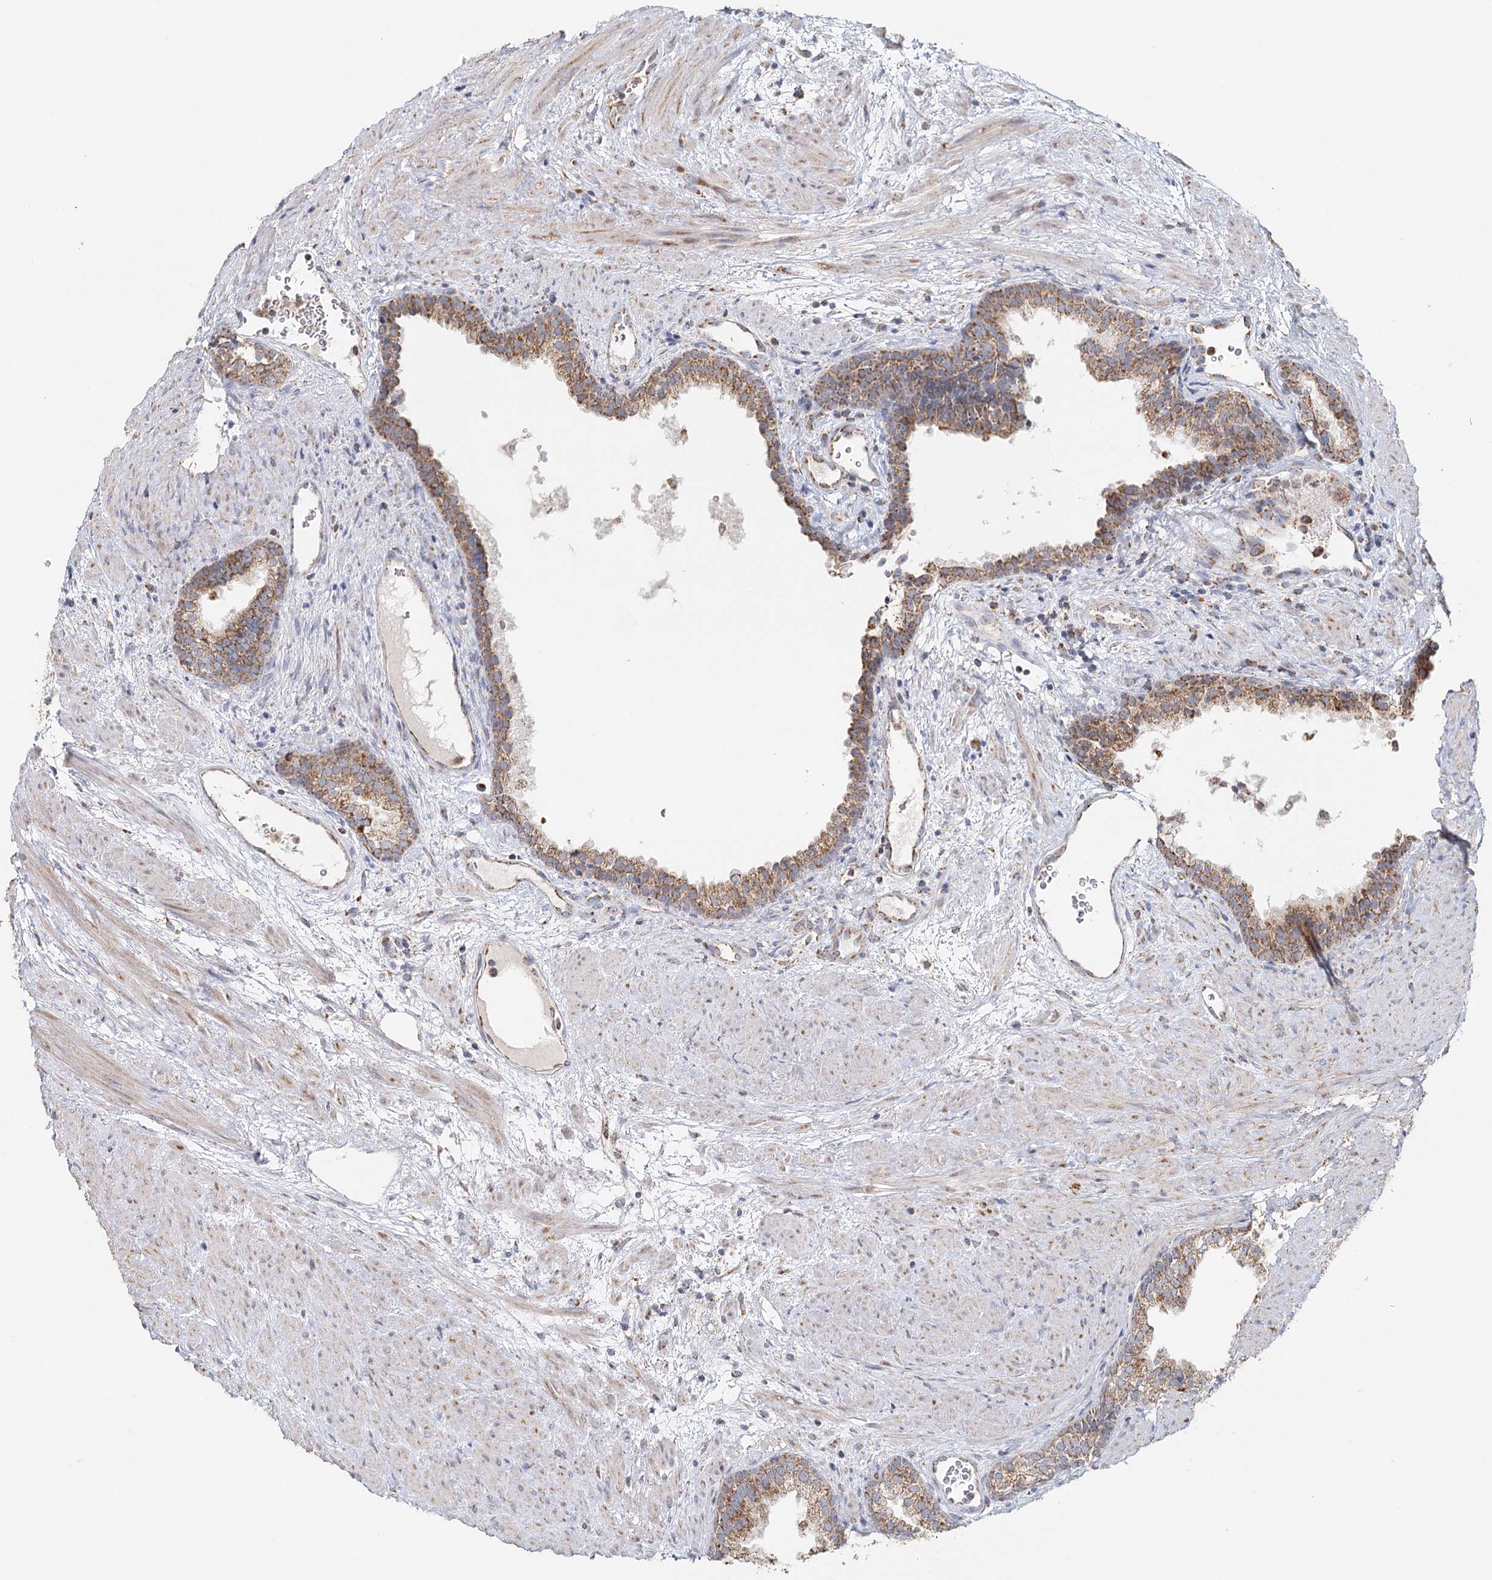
{"staining": {"intensity": "moderate", "quantity": "25%-75%", "location": "cytoplasmic/membranous"}, "tissue": "prostate", "cell_type": "Glandular cells", "image_type": "normal", "snomed": [{"axis": "morphology", "description": "Normal tissue, NOS"}, {"axis": "topography", "description": "Prostate"}], "caption": "This is an image of immunohistochemistry staining of unremarkable prostate, which shows moderate positivity in the cytoplasmic/membranous of glandular cells.", "gene": "MMP25", "patient": {"sex": "male", "age": 76}}